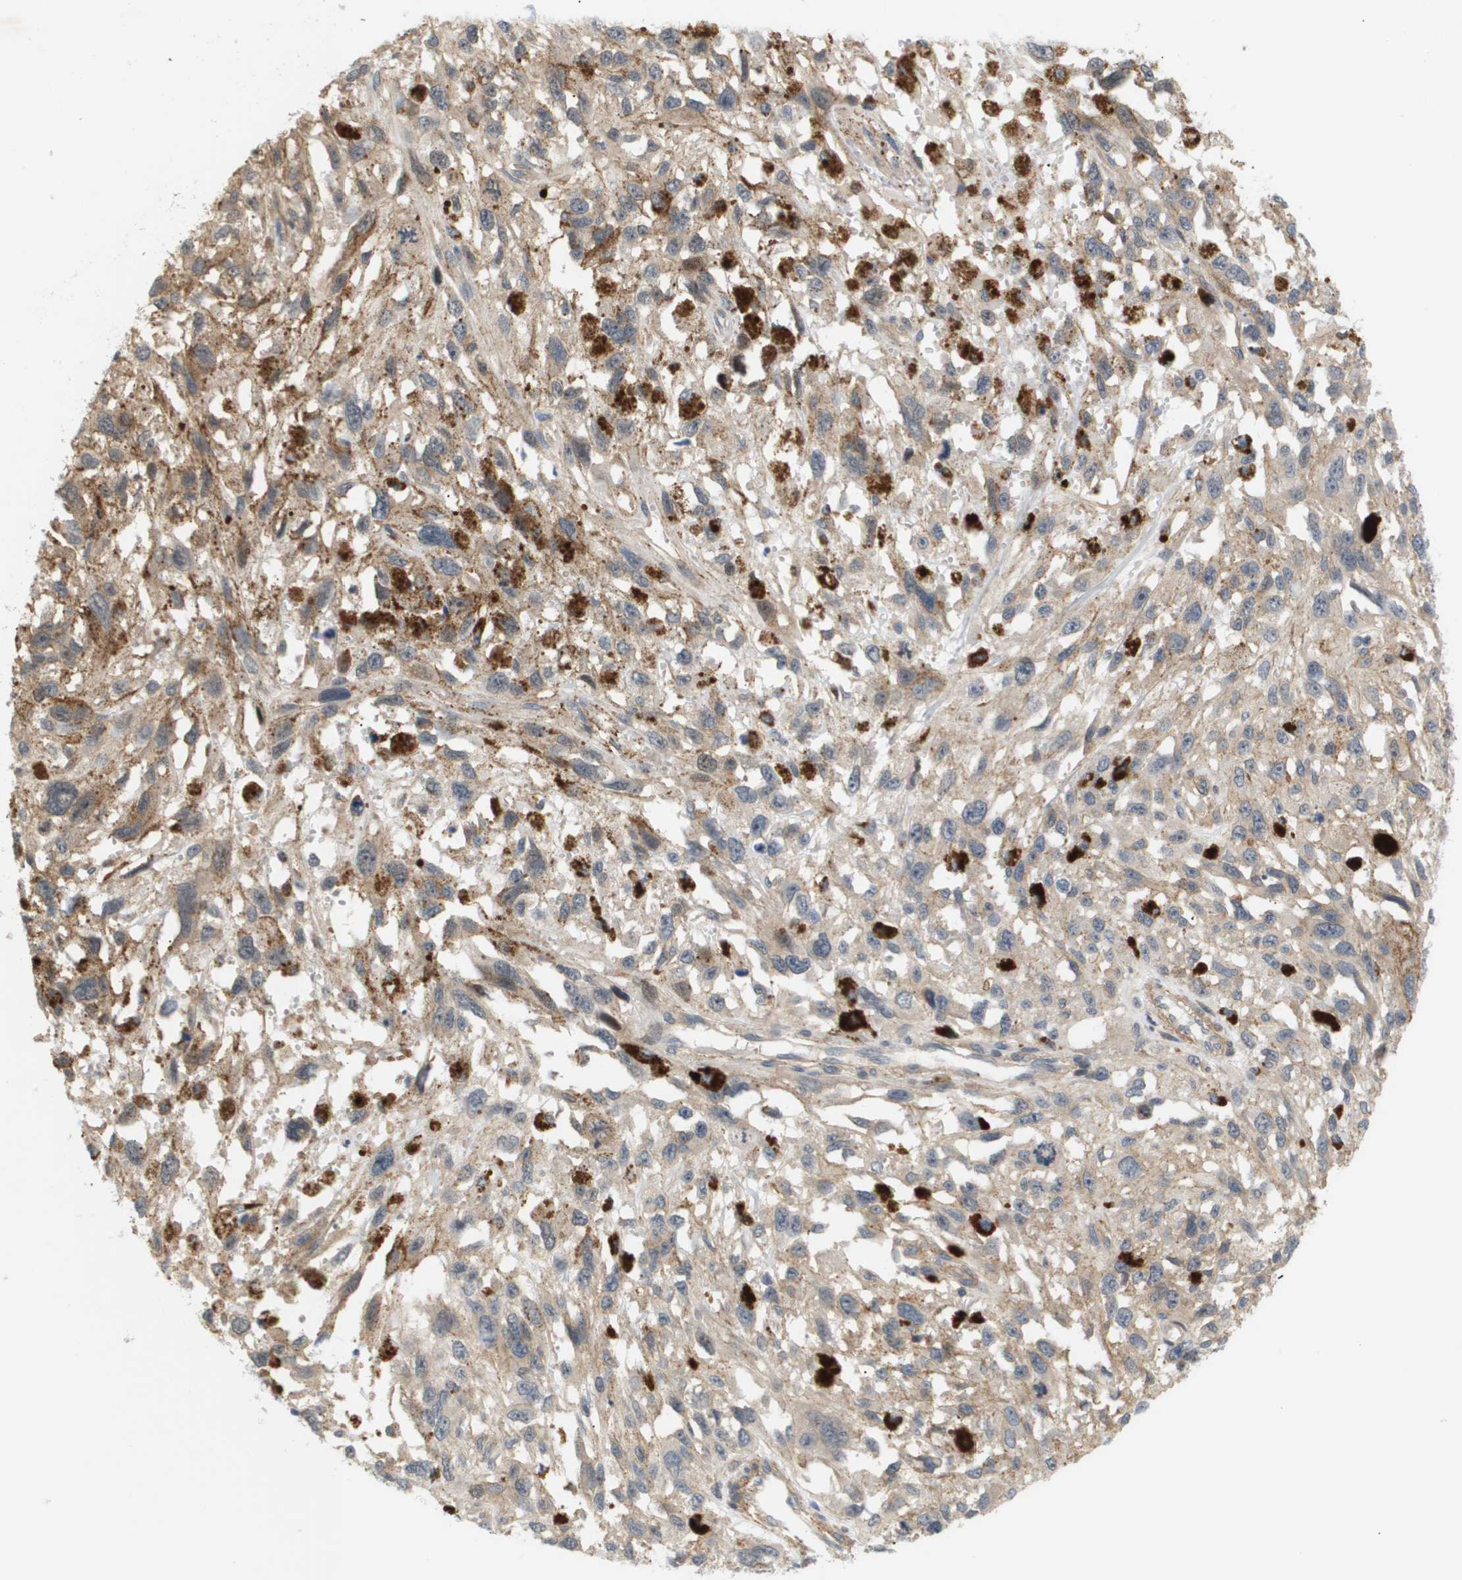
{"staining": {"intensity": "weak", "quantity": ">75%", "location": "cytoplasmic/membranous"}, "tissue": "melanoma", "cell_type": "Tumor cells", "image_type": "cancer", "snomed": [{"axis": "morphology", "description": "Malignant melanoma, Metastatic site"}, {"axis": "topography", "description": "Lymph node"}], "caption": "Protein staining of malignant melanoma (metastatic site) tissue displays weak cytoplasmic/membranous staining in about >75% of tumor cells.", "gene": "CORO2B", "patient": {"sex": "male", "age": 59}}